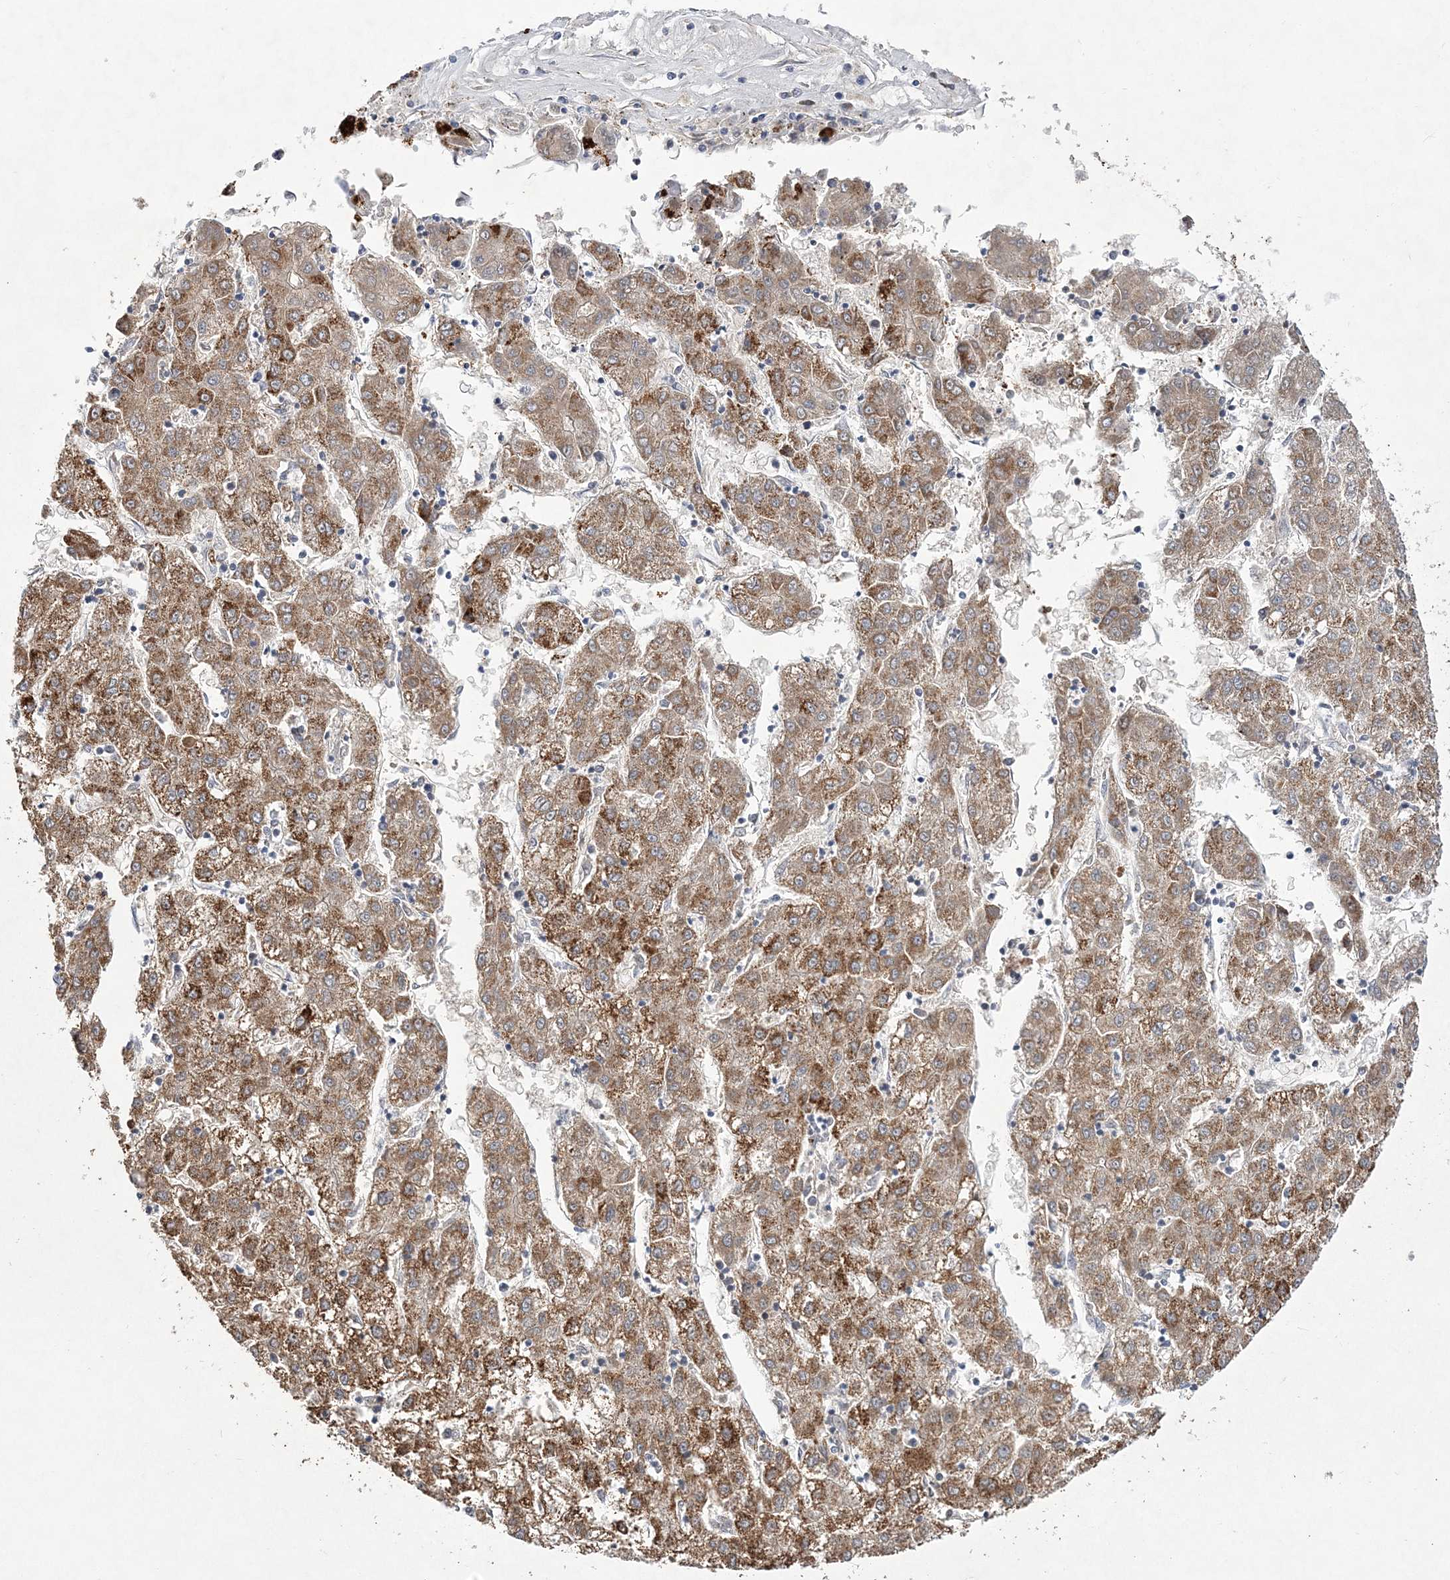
{"staining": {"intensity": "moderate", "quantity": ">75%", "location": "cytoplasmic/membranous"}, "tissue": "liver cancer", "cell_type": "Tumor cells", "image_type": "cancer", "snomed": [{"axis": "morphology", "description": "Carcinoma, Hepatocellular, NOS"}, {"axis": "topography", "description": "Liver"}], "caption": "Liver cancer (hepatocellular carcinoma) stained with a brown dye shows moderate cytoplasmic/membranous positive expression in about >75% of tumor cells.", "gene": "ANO1", "patient": {"sex": "male", "age": 72}}